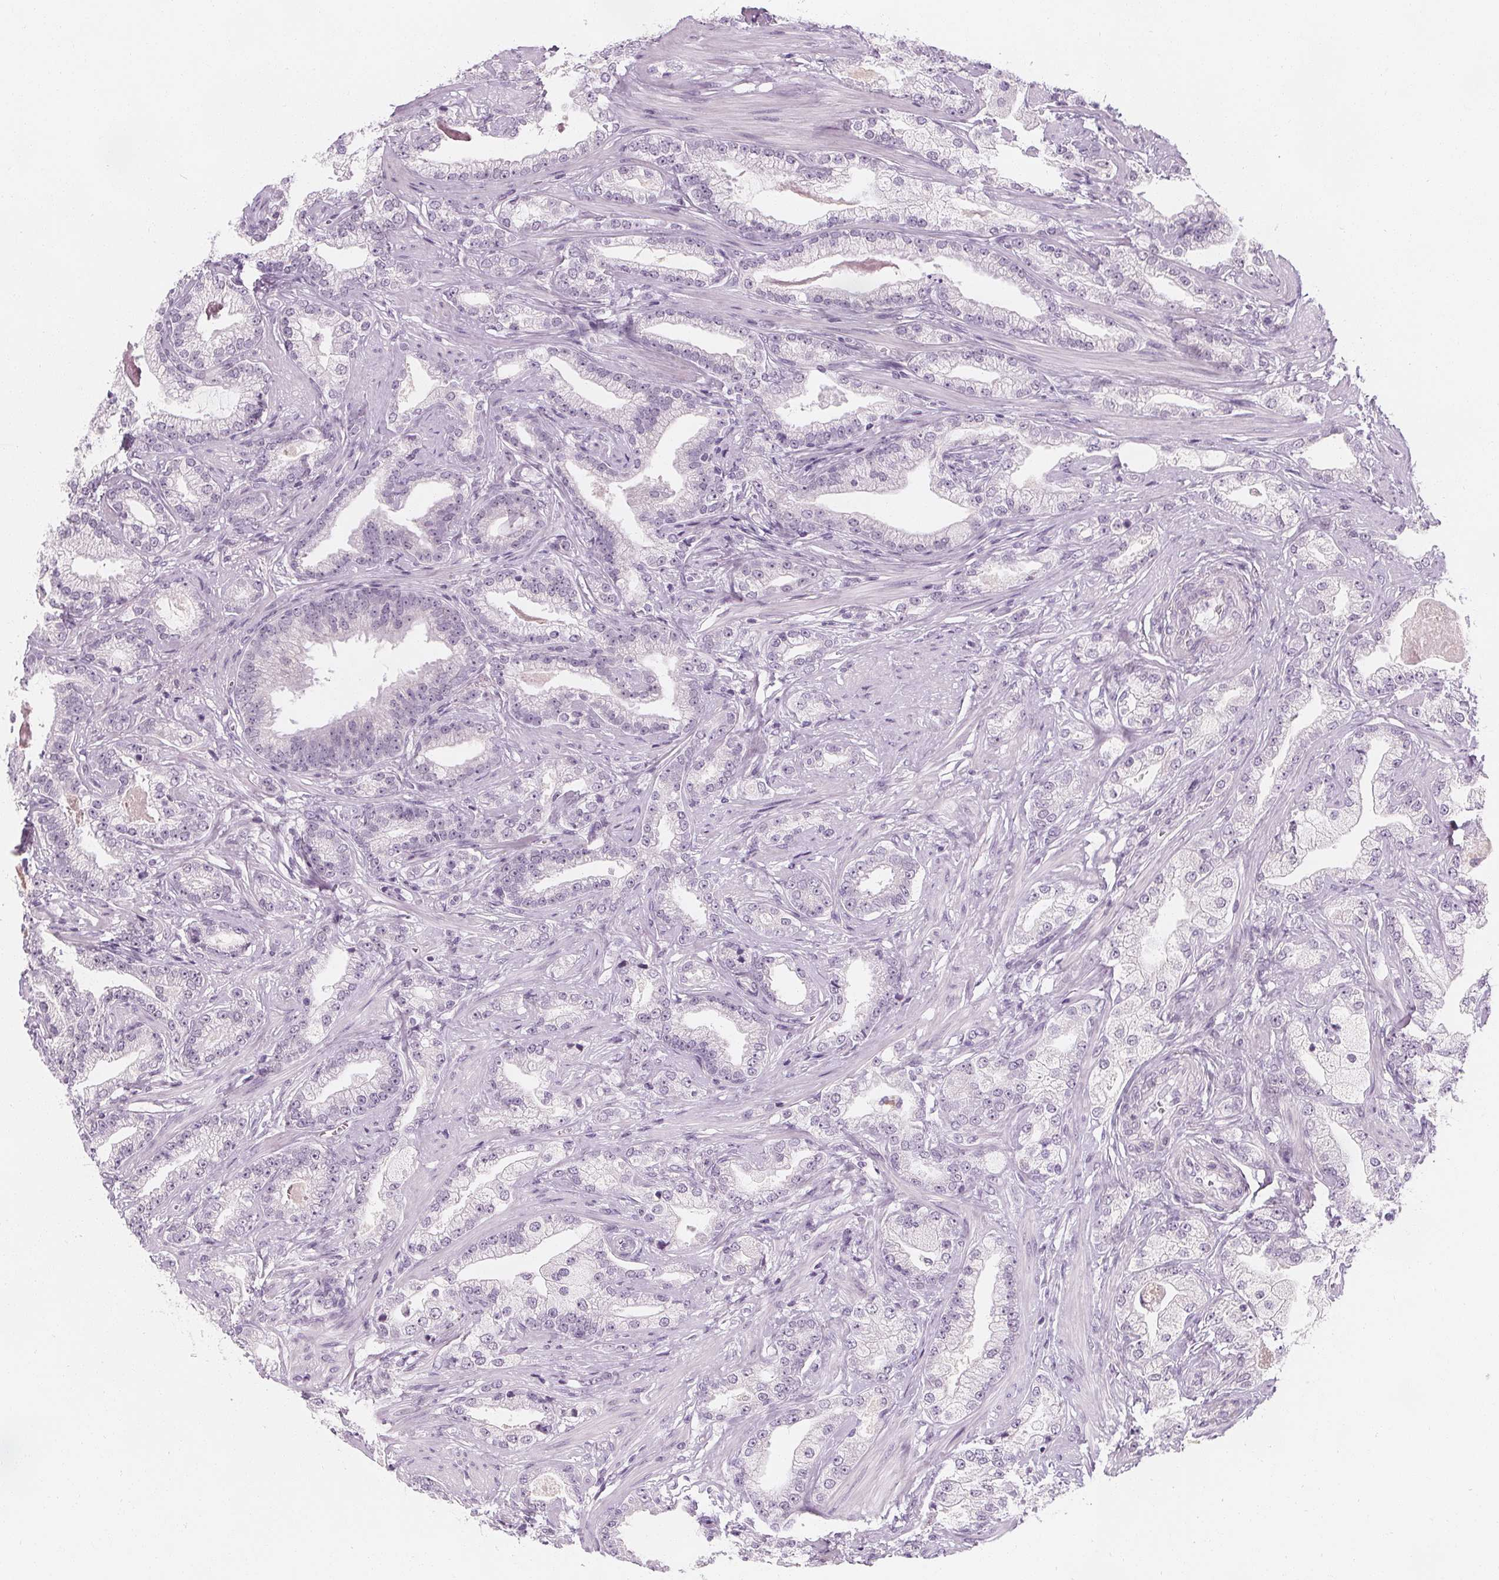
{"staining": {"intensity": "negative", "quantity": "none", "location": "none"}, "tissue": "prostate cancer", "cell_type": "Tumor cells", "image_type": "cancer", "snomed": [{"axis": "morphology", "description": "Adenocarcinoma, Low grade"}, {"axis": "topography", "description": "Prostate"}], "caption": "The image shows no staining of tumor cells in prostate cancer (low-grade adenocarcinoma).", "gene": "DBX2", "patient": {"sex": "male", "age": 61}}